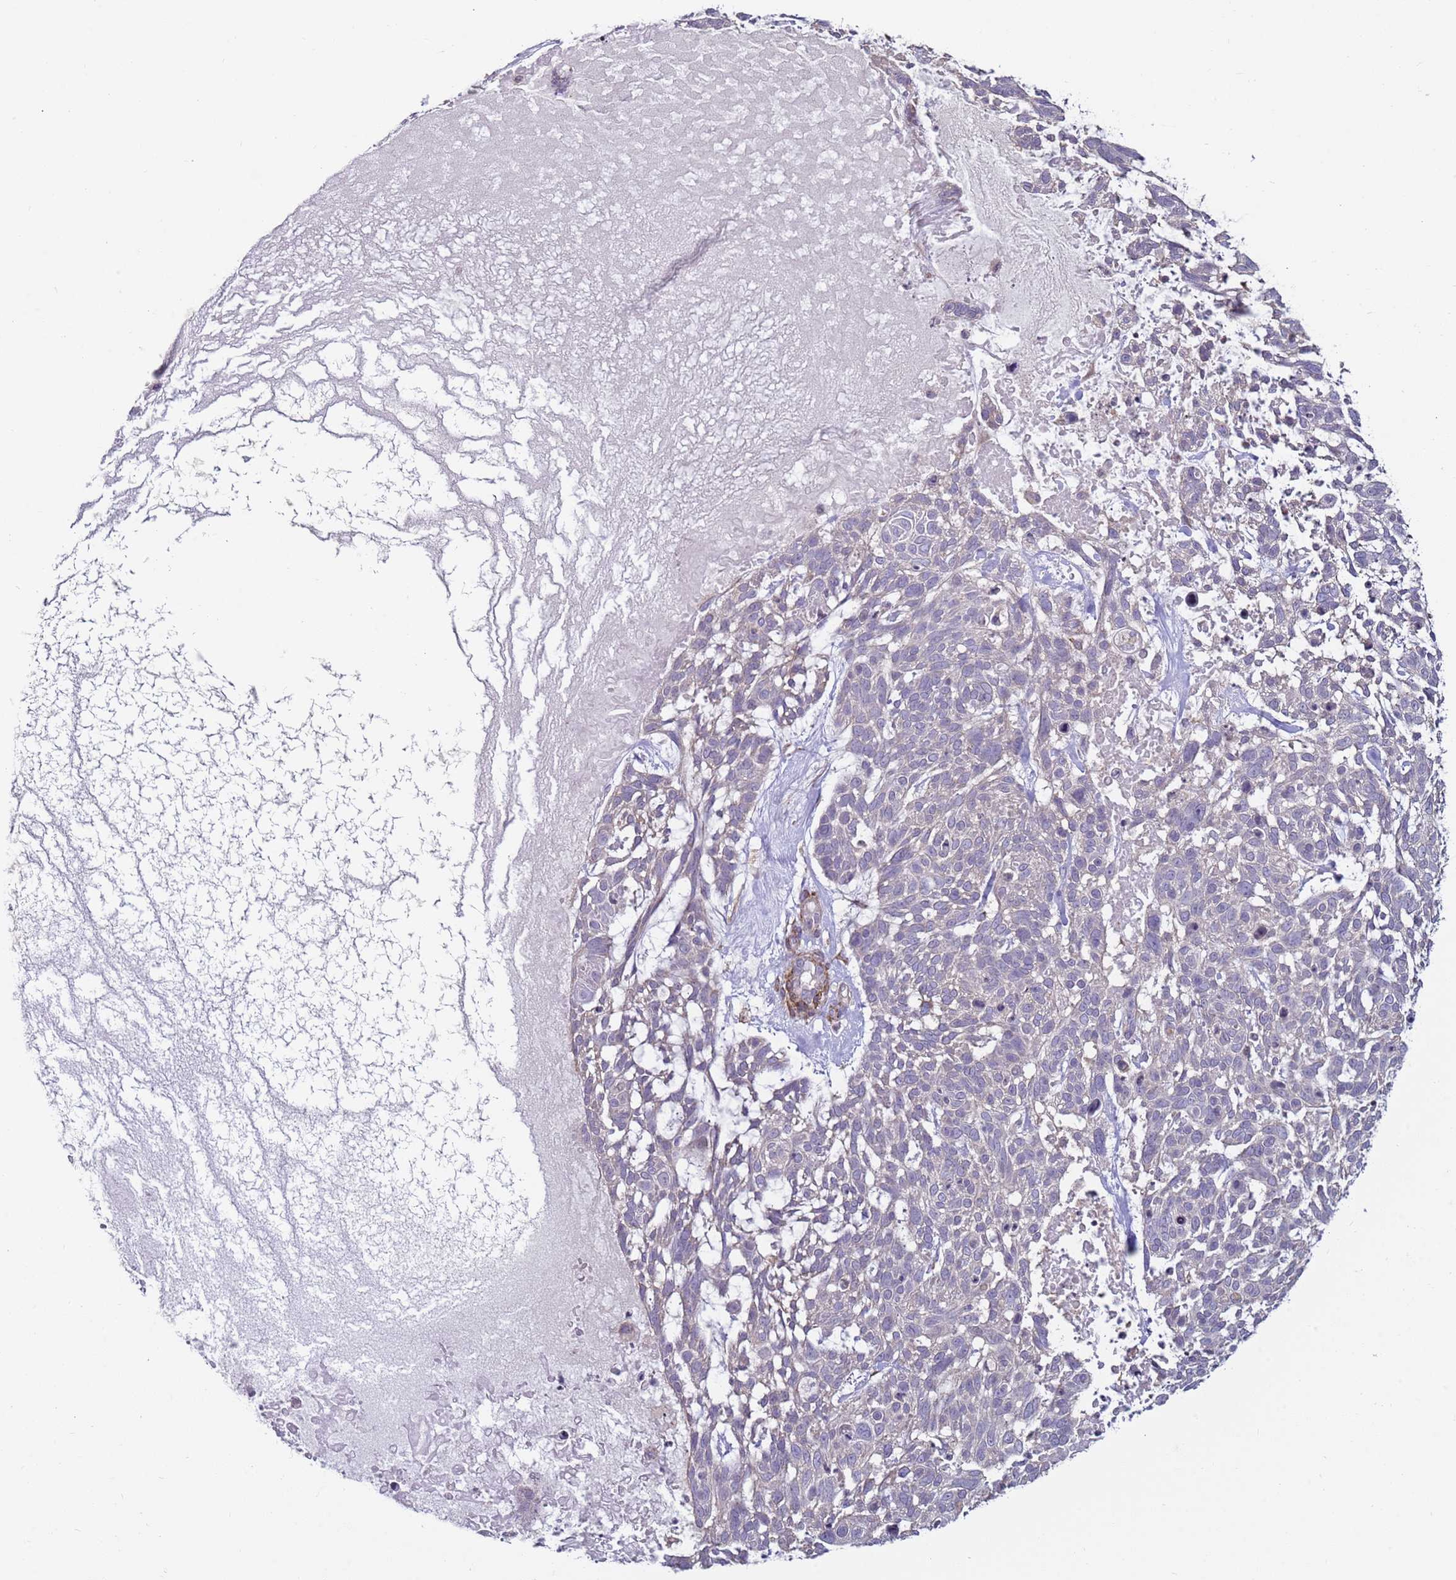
{"staining": {"intensity": "negative", "quantity": "none", "location": "none"}, "tissue": "skin cancer", "cell_type": "Tumor cells", "image_type": "cancer", "snomed": [{"axis": "morphology", "description": "Basal cell carcinoma"}, {"axis": "topography", "description": "Skin"}], "caption": "This histopathology image is of basal cell carcinoma (skin) stained with immunohistochemistry to label a protein in brown with the nuclei are counter-stained blue. There is no expression in tumor cells. (Brightfield microscopy of DAB (3,3'-diaminobenzidine) IHC at high magnification).", "gene": "SNAPC4", "patient": {"sex": "male", "age": 88}}